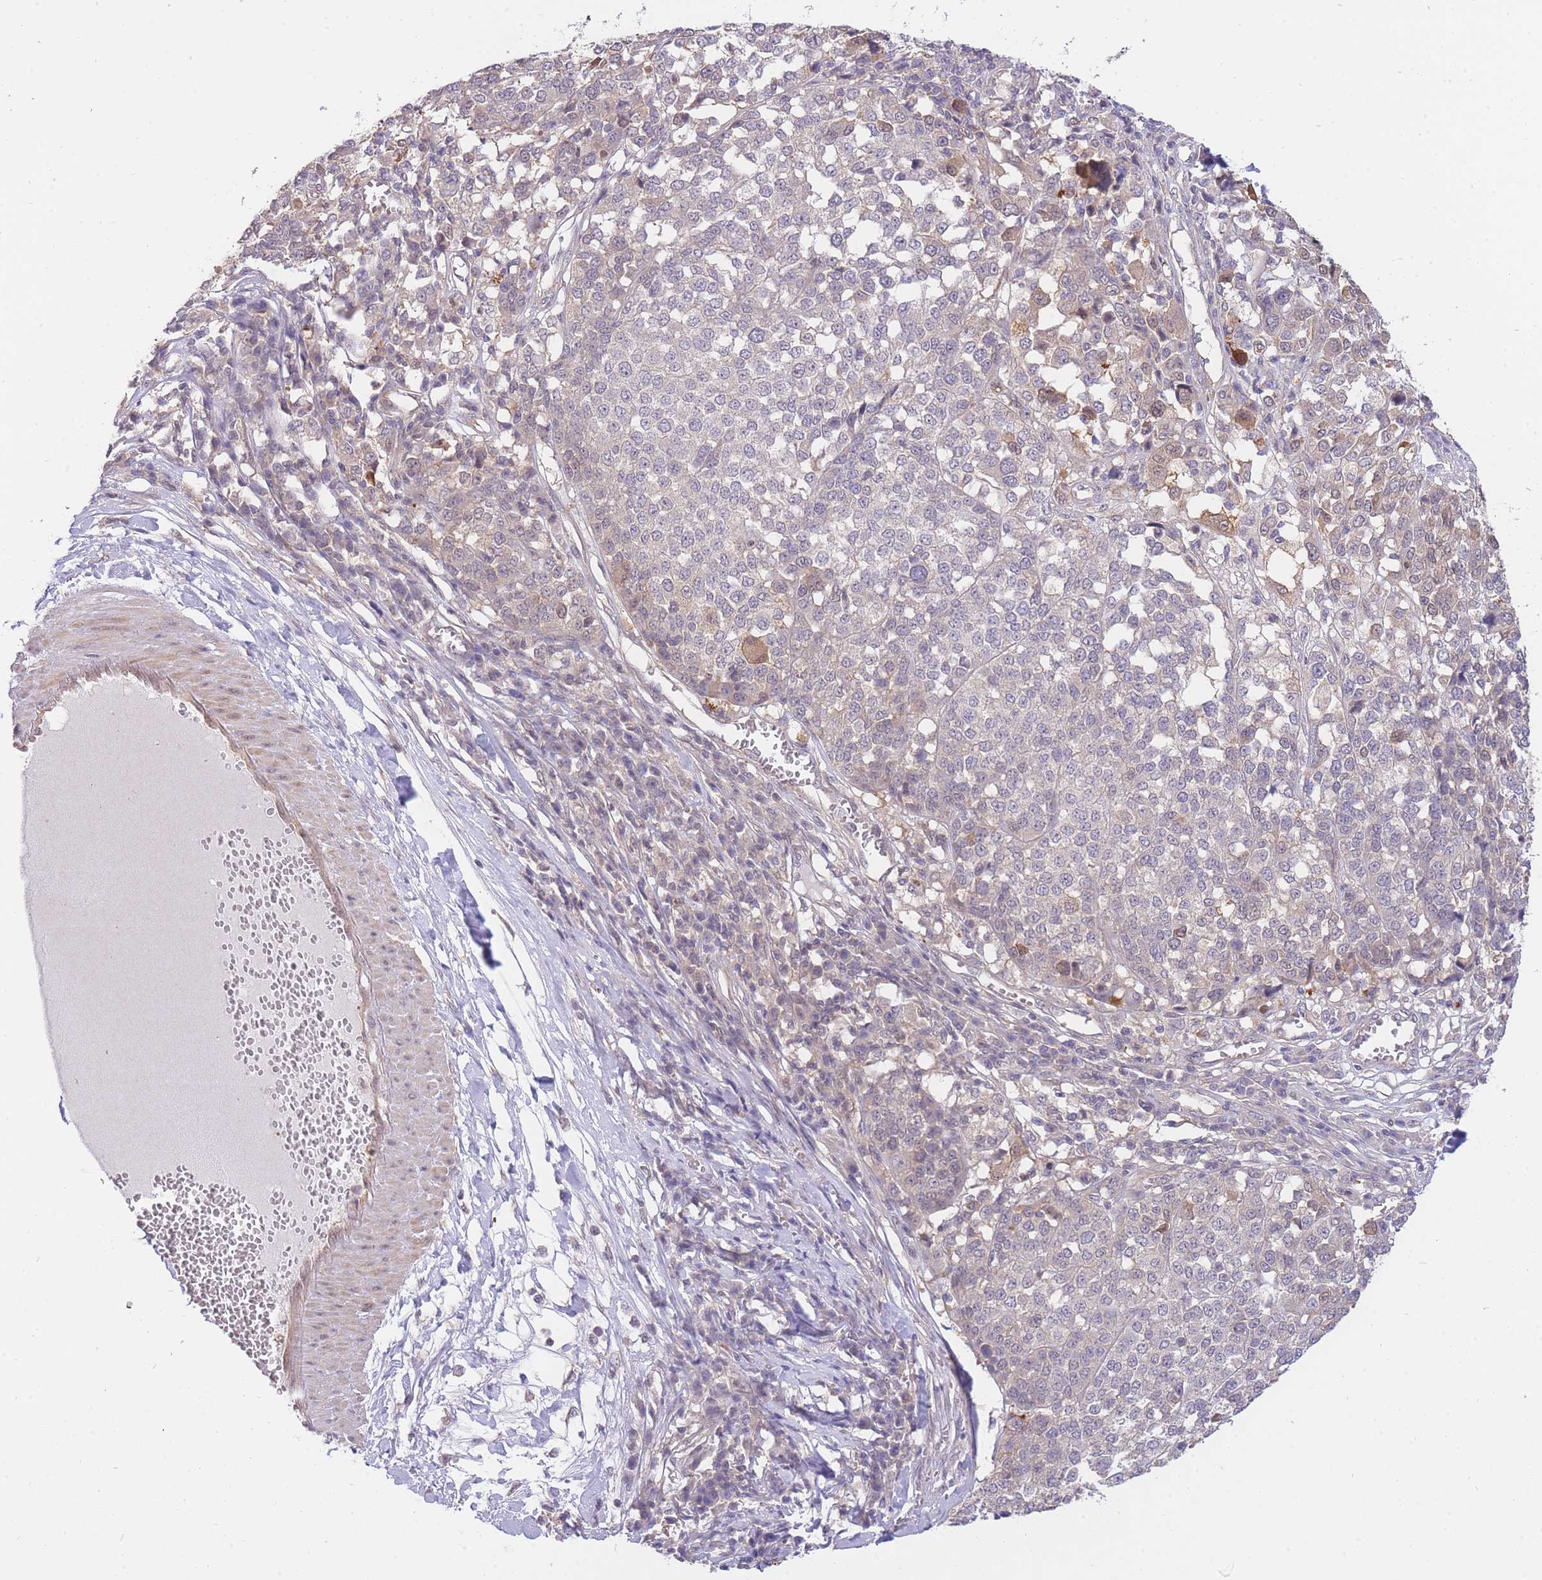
{"staining": {"intensity": "negative", "quantity": "none", "location": "none"}, "tissue": "melanoma", "cell_type": "Tumor cells", "image_type": "cancer", "snomed": [{"axis": "morphology", "description": "Malignant melanoma, Metastatic site"}, {"axis": "topography", "description": "Lymph node"}], "caption": "Malignant melanoma (metastatic site) was stained to show a protein in brown. There is no significant staining in tumor cells. (DAB IHC with hematoxylin counter stain).", "gene": "SMC6", "patient": {"sex": "male", "age": 44}}